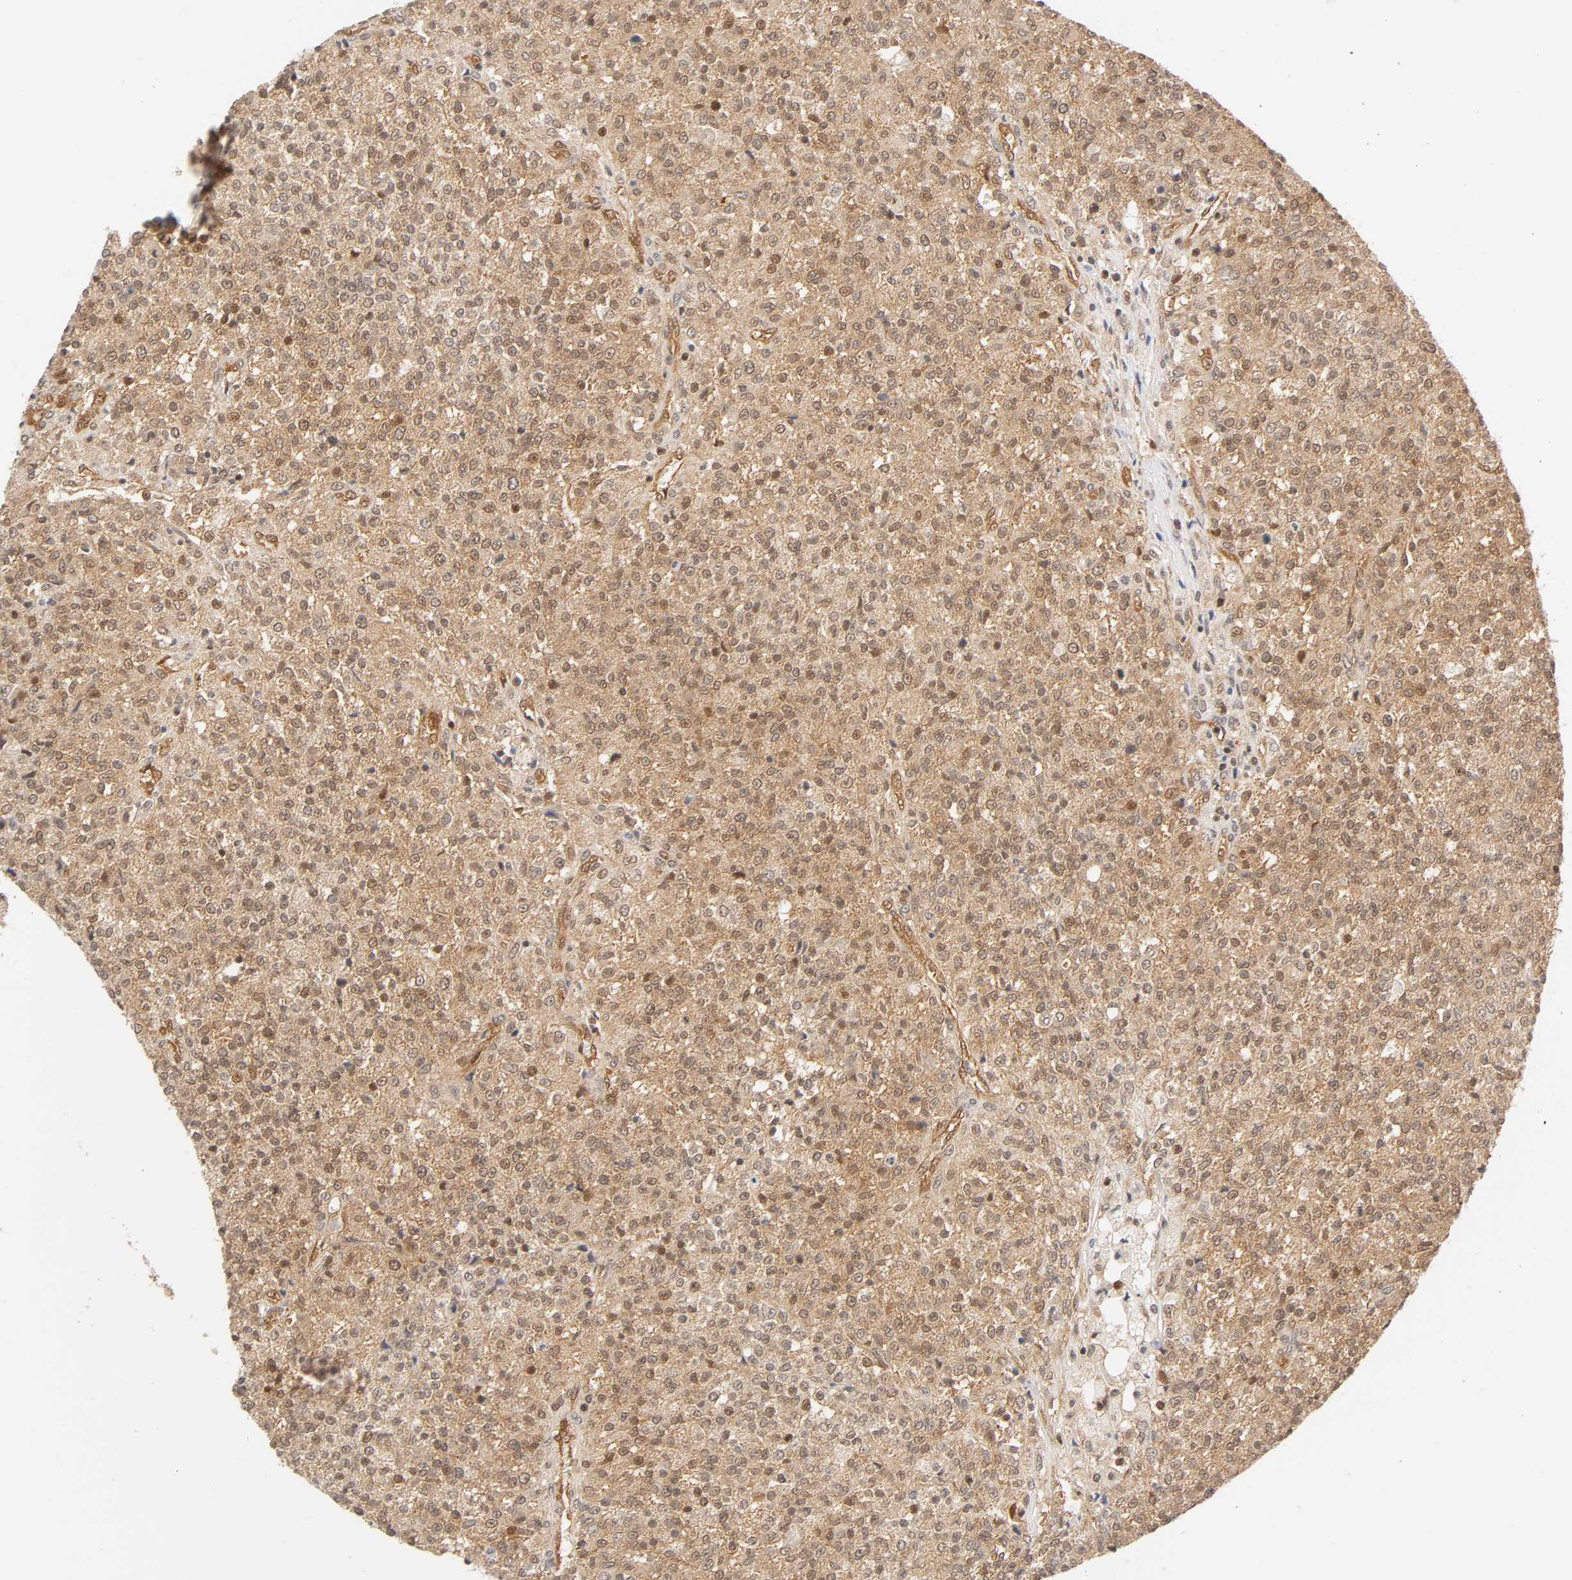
{"staining": {"intensity": "weak", "quantity": ">75%", "location": "cytoplasmic/membranous,nuclear"}, "tissue": "testis cancer", "cell_type": "Tumor cells", "image_type": "cancer", "snomed": [{"axis": "morphology", "description": "Seminoma, NOS"}, {"axis": "topography", "description": "Testis"}], "caption": "High-power microscopy captured an immunohistochemistry (IHC) photomicrograph of seminoma (testis), revealing weak cytoplasmic/membranous and nuclear positivity in approximately >75% of tumor cells.", "gene": "CDC37", "patient": {"sex": "male", "age": 59}}